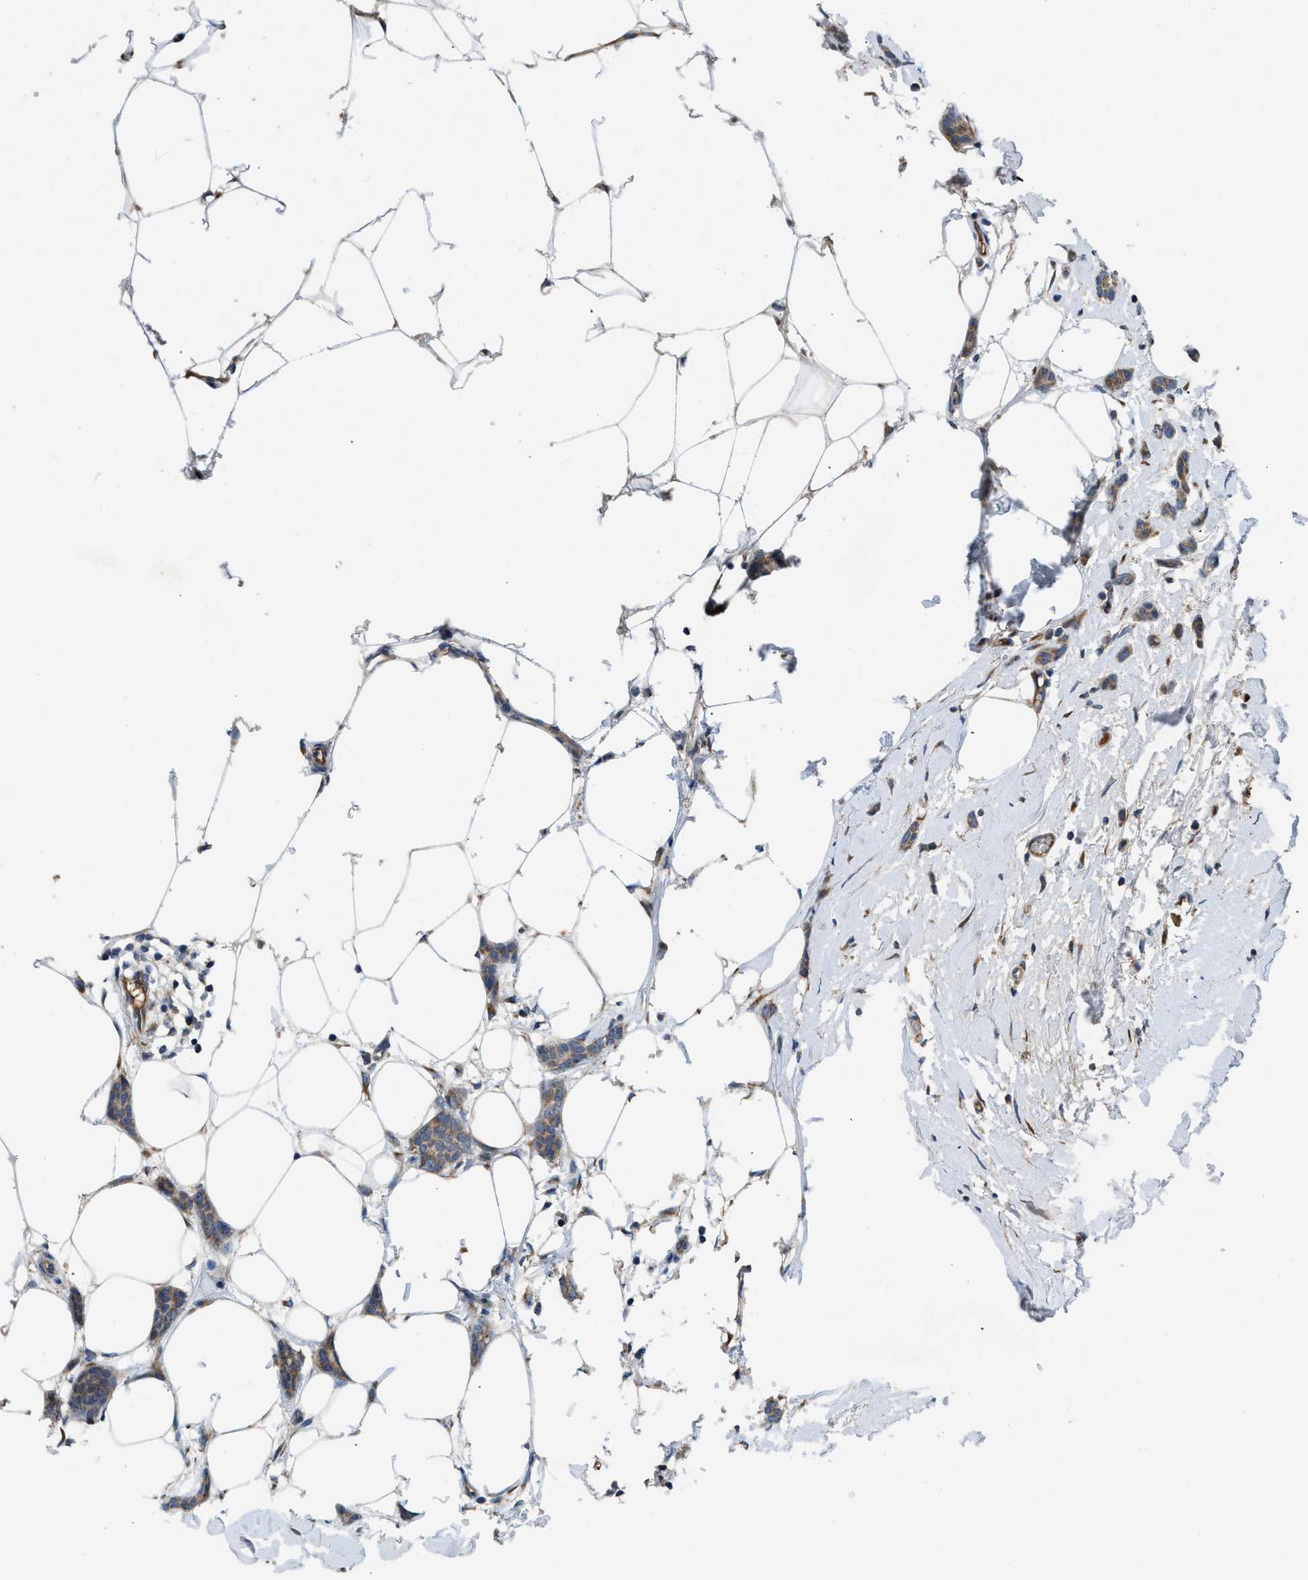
{"staining": {"intensity": "moderate", "quantity": ">75%", "location": "cytoplasmic/membranous"}, "tissue": "breast cancer", "cell_type": "Tumor cells", "image_type": "cancer", "snomed": [{"axis": "morphology", "description": "Lobular carcinoma"}, {"axis": "topography", "description": "Skin"}, {"axis": "topography", "description": "Breast"}], "caption": "A brown stain labels moderate cytoplasmic/membranous positivity of a protein in human breast lobular carcinoma tumor cells.", "gene": "GGCX", "patient": {"sex": "female", "age": 46}}